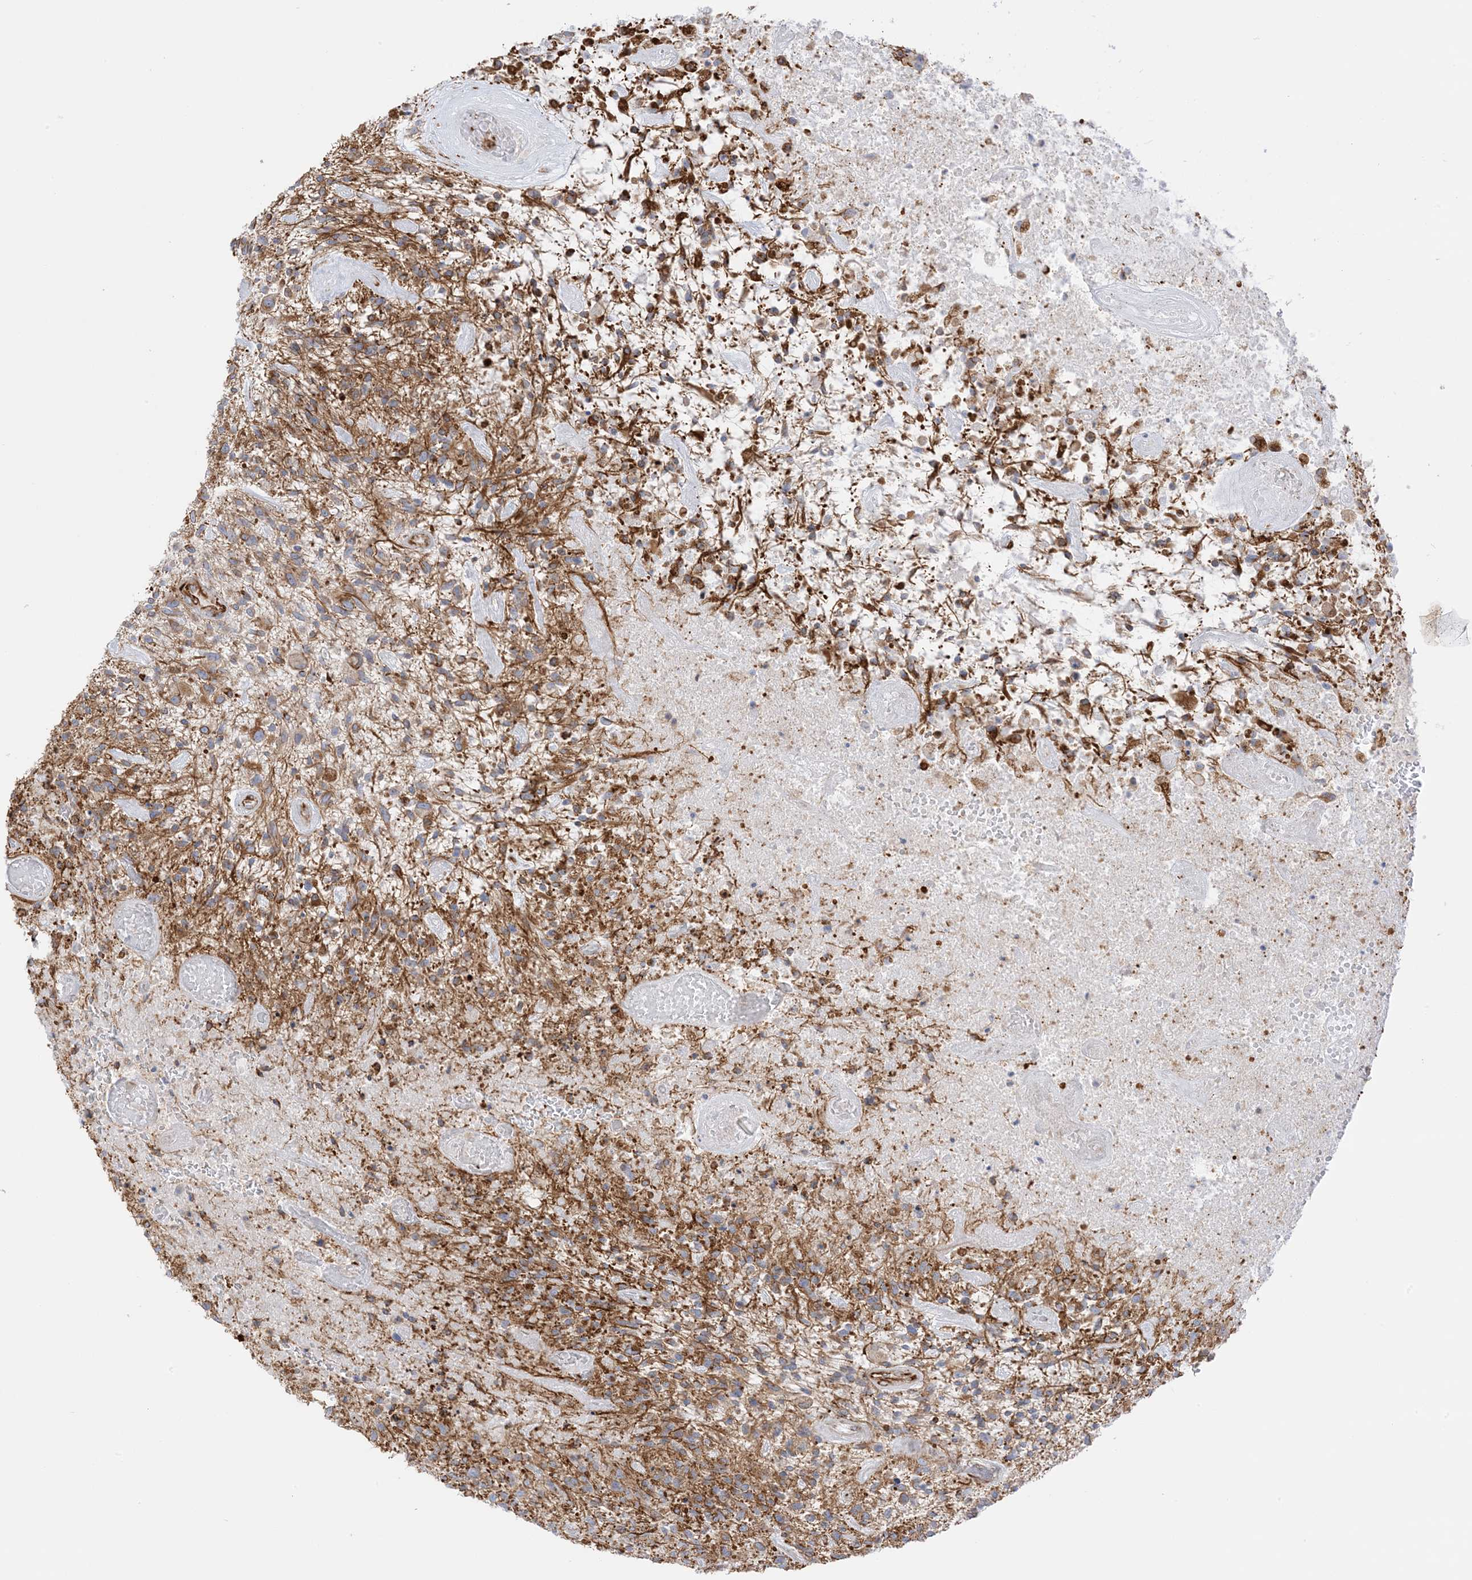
{"staining": {"intensity": "moderate", "quantity": "25%-75%", "location": "cytoplasmic/membranous"}, "tissue": "glioma", "cell_type": "Tumor cells", "image_type": "cancer", "snomed": [{"axis": "morphology", "description": "Glioma, malignant, High grade"}, {"axis": "topography", "description": "Brain"}], "caption": "Immunohistochemistry staining of glioma, which reveals medium levels of moderate cytoplasmic/membranous positivity in about 25%-75% of tumor cells indicating moderate cytoplasmic/membranous protein staining. The staining was performed using DAB (brown) for protein detection and nuclei were counterstained in hematoxylin (blue).", "gene": "PID1", "patient": {"sex": "male", "age": 47}}